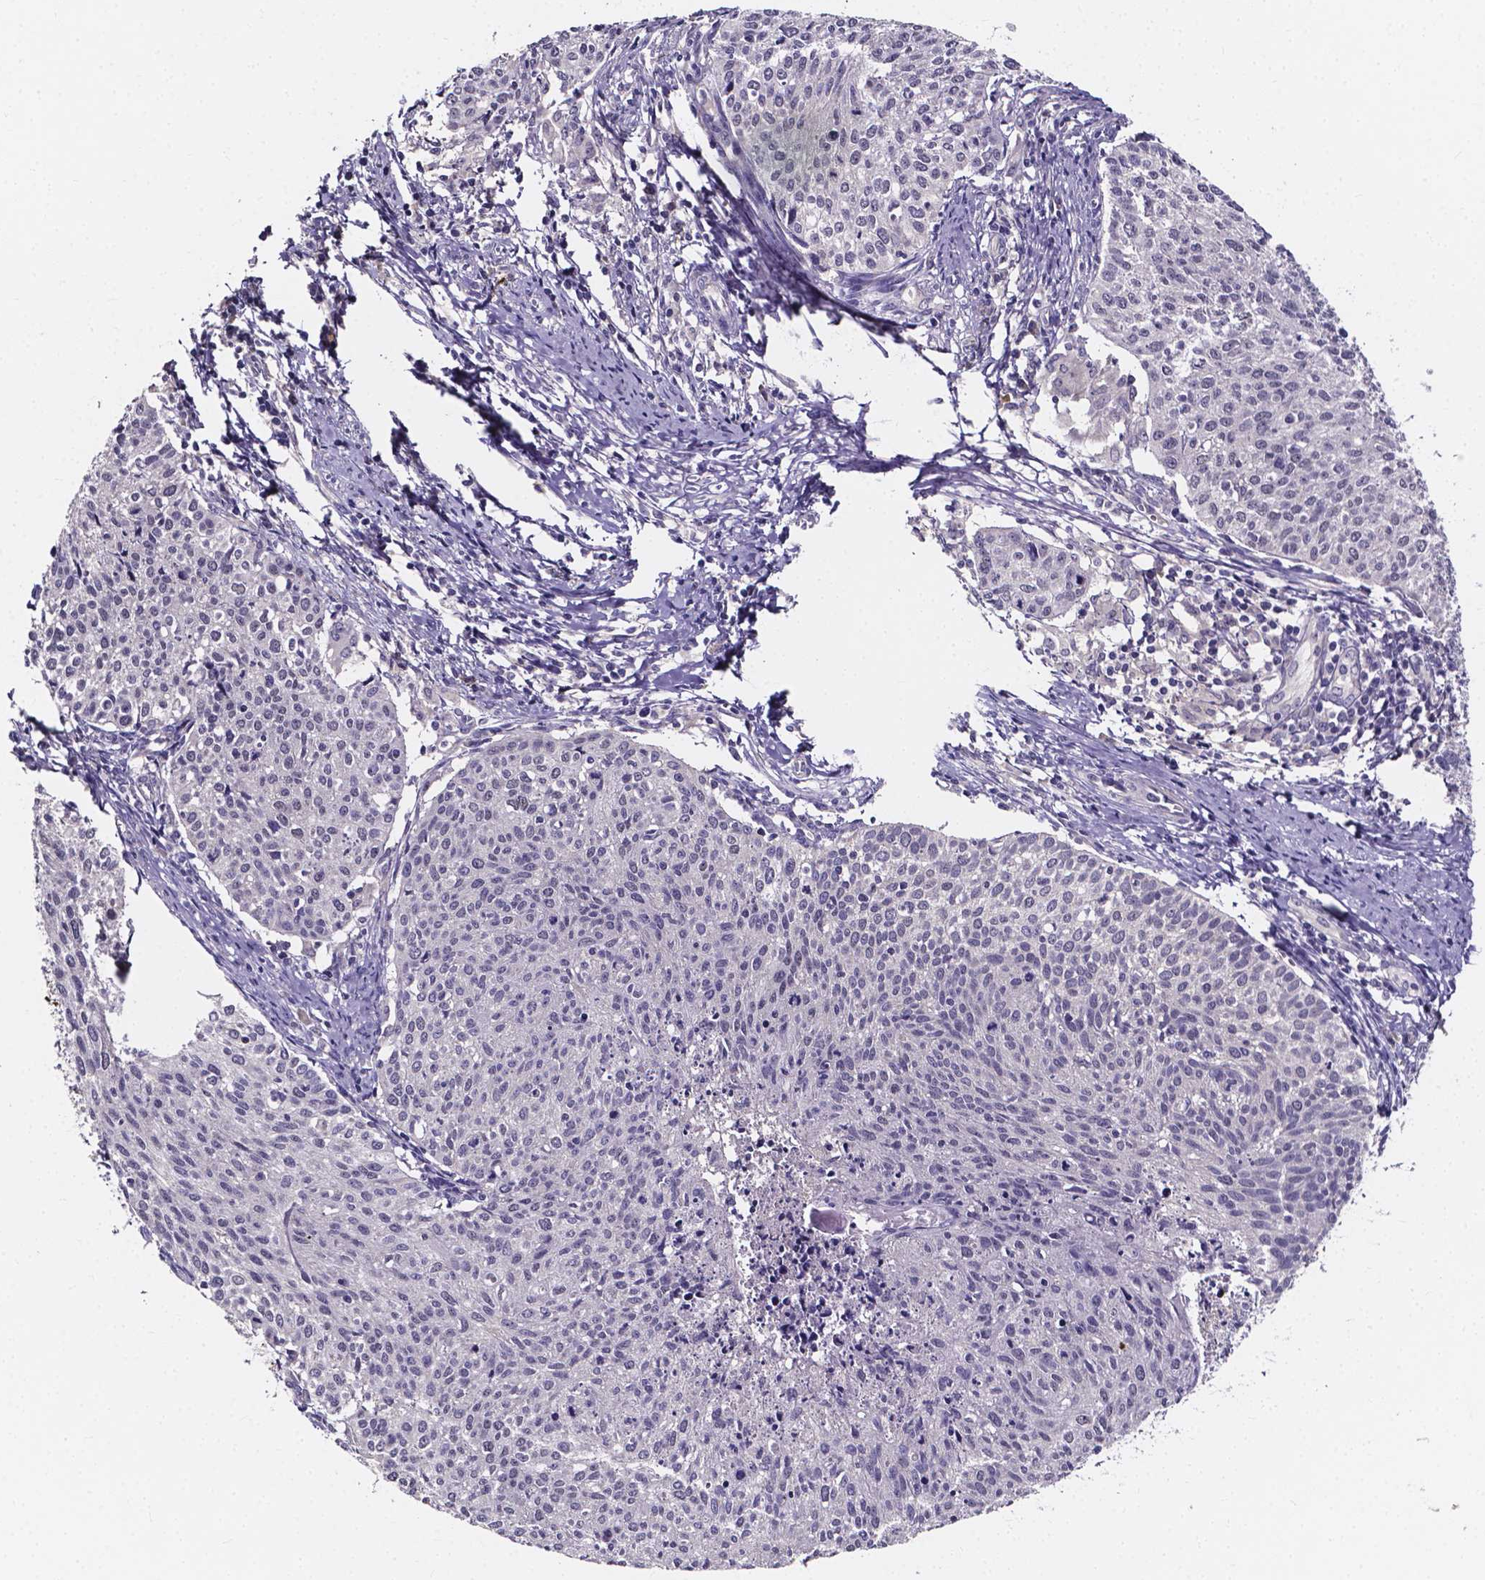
{"staining": {"intensity": "negative", "quantity": "none", "location": "none"}, "tissue": "cervical cancer", "cell_type": "Tumor cells", "image_type": "cancer", "snomed": [{"axis": "morphology", "description": "Squamous cell carcinoma, NOS"}, {"axis": "topography", "description": "Cervix"}], "caption": "An IHC photomicrograph of squamous cell carcinoma (cervical) is shown. There is no staining in tumor cells of squamous cell carcinoma (cervical).", "gene": "SPOCD1", "patient": {"sex": "female", "age": 38}}